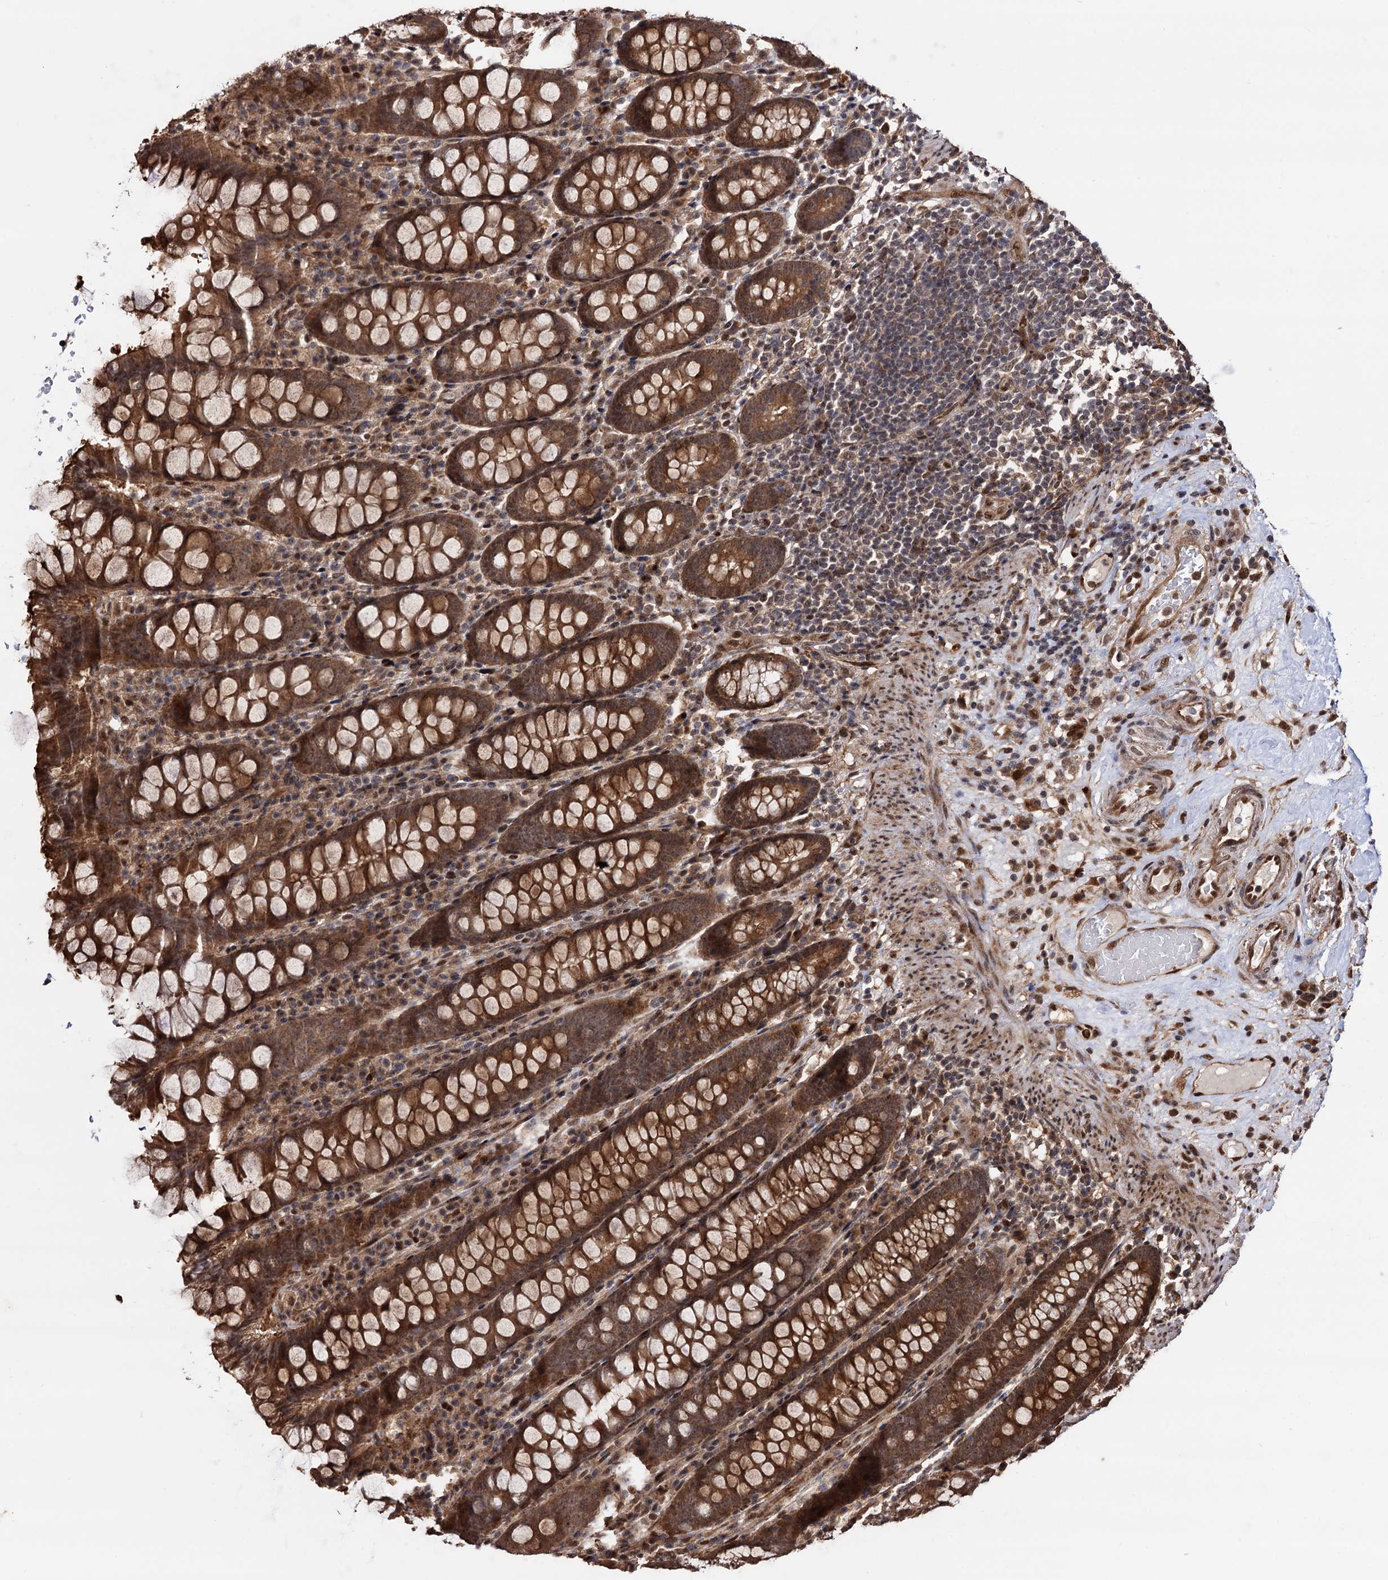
{"staining": {"intensity": "moderate", "quantity": ">75%", "location": "cytoplasmic/membranous,nuclear"}, "tissue": "colon", "cell_type": "Endothelial cells", "image_type": "normal", "snomed": [{"axis": "morphology", "description": "Normal tissue, NOS"}, {"axis": "topography", "description": "Colon"}], "caption": "Immunohistochemical staining of unremarkable colon shows moderate cytoplasmic/membranous,nuclear protein expression in approximately >75% of endothelial cells.", "gene": "PIGB", "patient": {"sex": "female", "age": 79}}